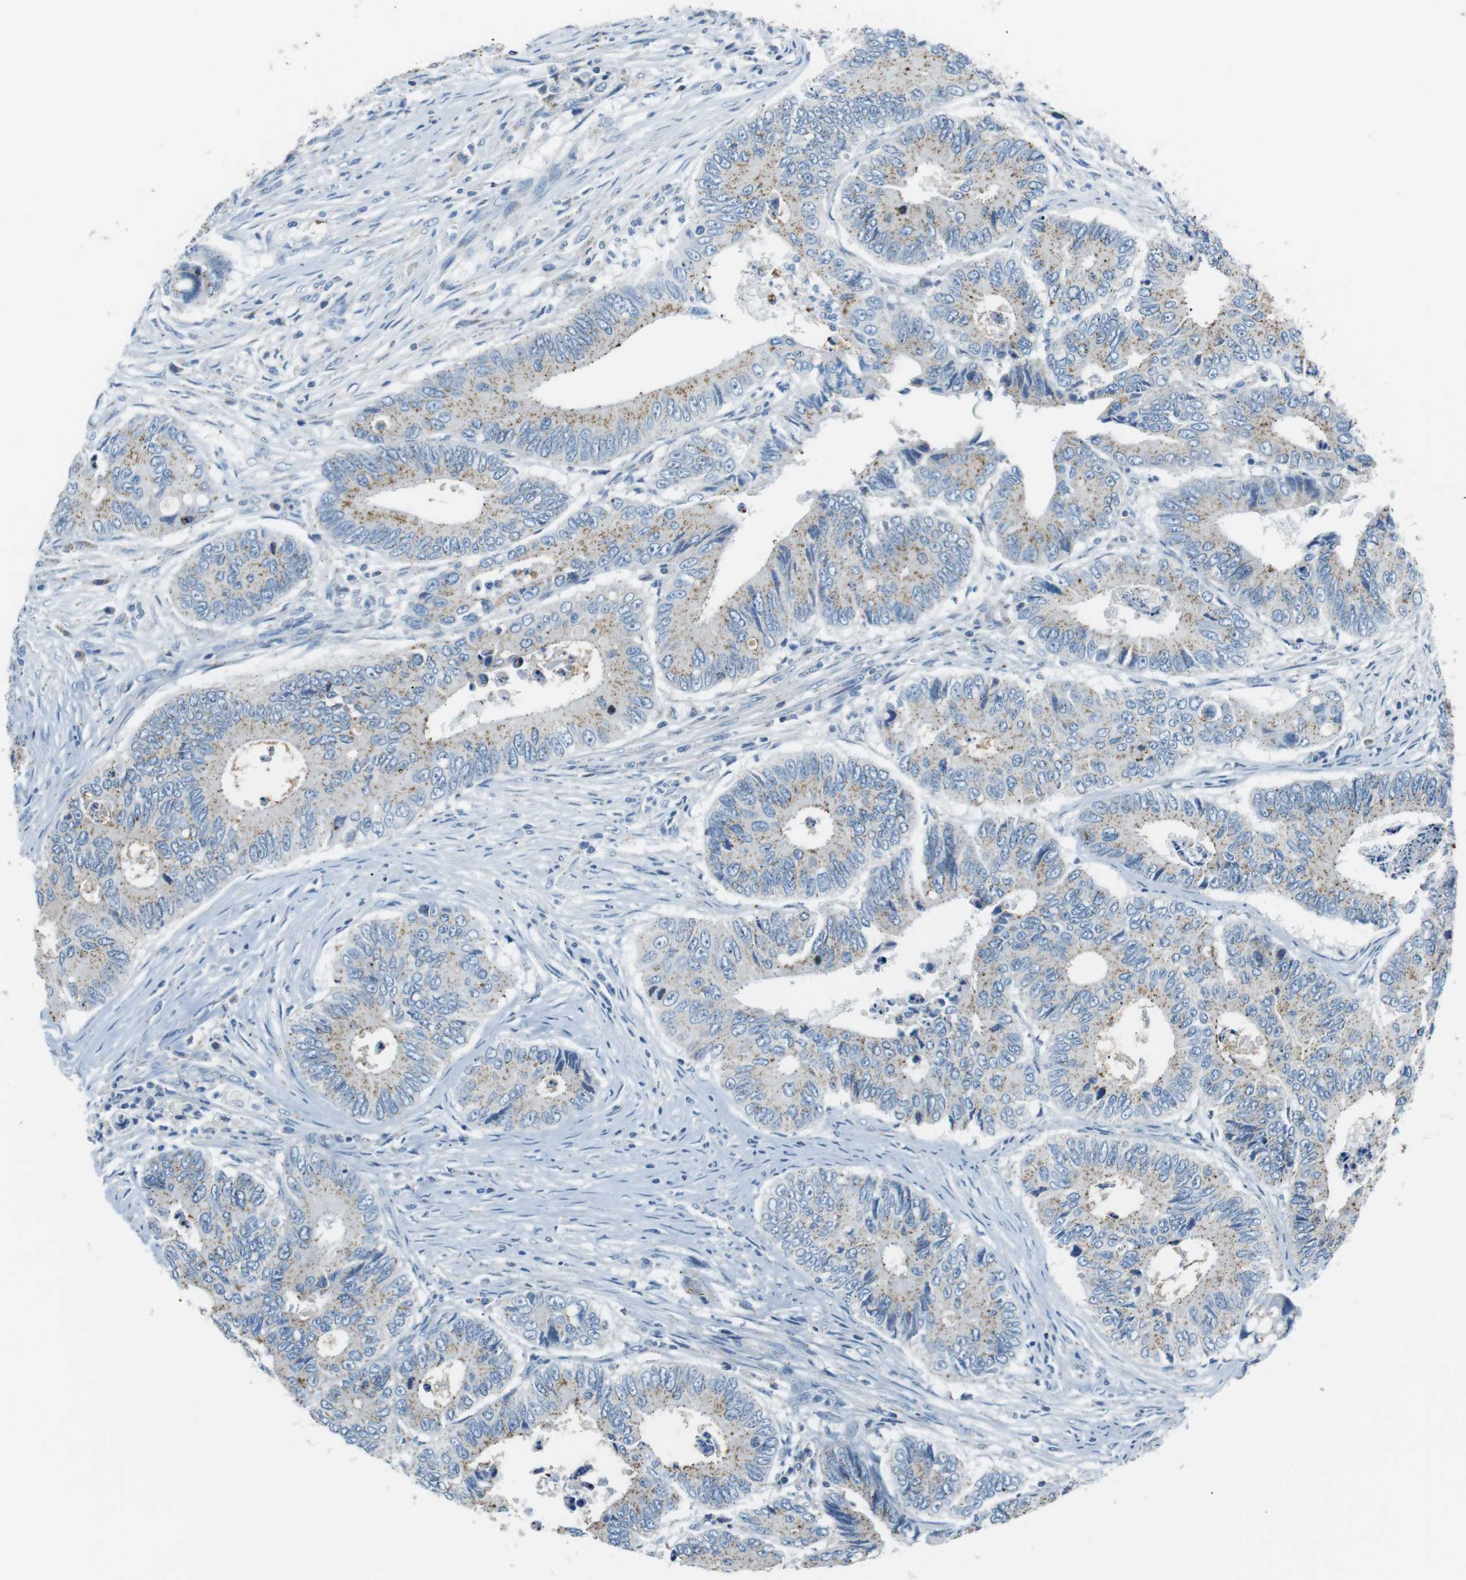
{"staining": {"intensity": "weak", "quantity": ">75%", "location": "cytoplasmic/membranous"}, "tissue": "colorectal cancer", "cell_type": "Tumor cells", "image_type": "cancer", "snomed": [{"axis": "morphology", "description": "Inflammation, NOS"}, {"axis": "morphology", "description": "Adenocarcinoma, NOS"}, {"axis": "topography", "description": "Colon"}], "caption": "Immunohistochemistry of human colorectal adenocarcinoma exhibits low levels of weak cytoplasmic/membranous expression in approximately >75% of tumor cells.", "gene": "FAM3B", "patient": {"sex": "male", "age": 72}}